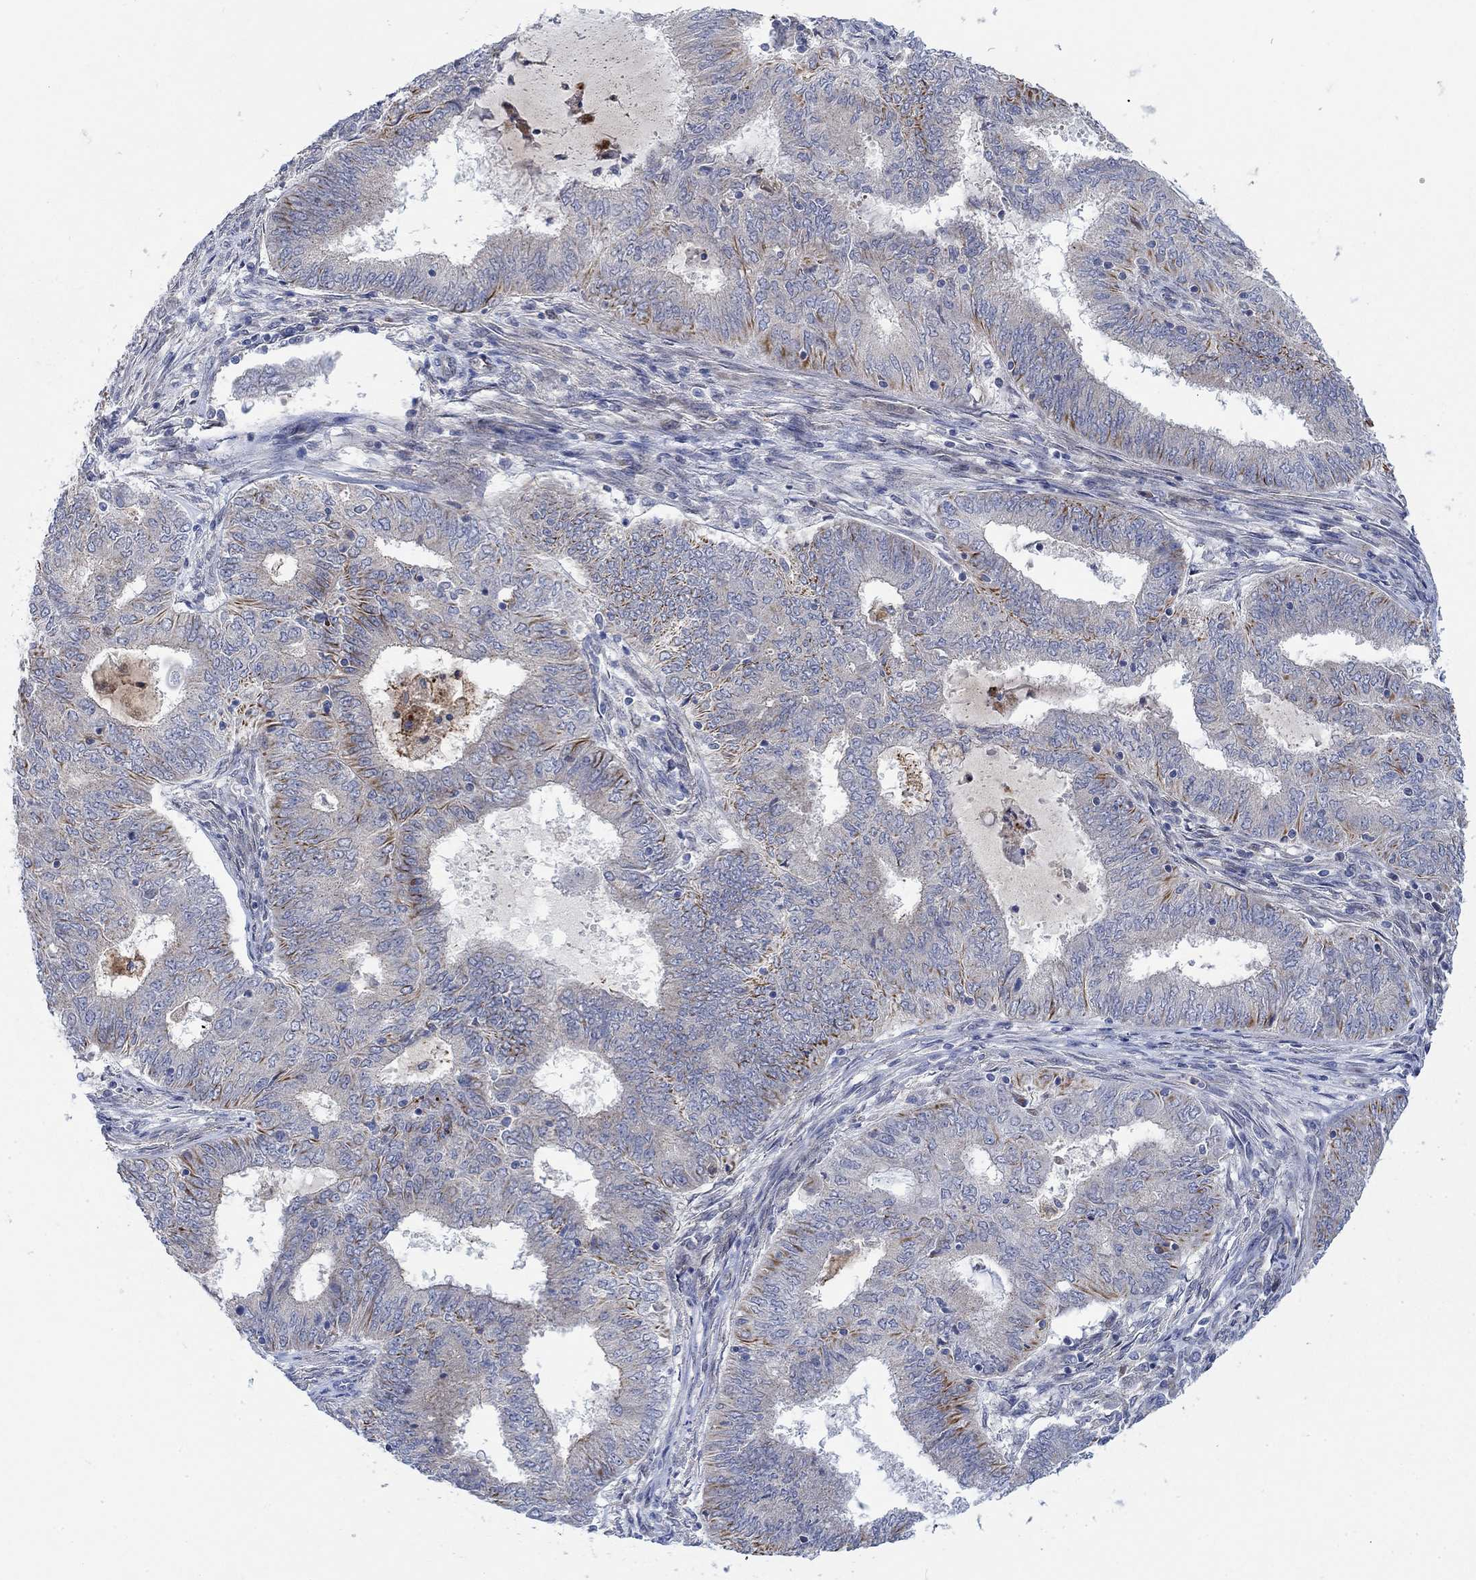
{"staining": {"intensity": "strong", "quantity": "<25%", "location": "cytoplasmic/membranous"}, "tissue": "endometrial cancer", "cell_type": "Tumor cells", "image_type": "cancer", "snomed": [{"axis": "morphology", "description": "Adenocarcinoma, NOS"}, {"axis": "topography", "description": "Endometrium"}], "caption": "Endometrial cancer stained with DAB immunohistochemistry (IHC) demonstrates medium levels of strong cytoplasmic/membranous staining in approximately <25% of tumor cells.", "gene": "CAMK1D", "patient": {"sex": "female", "age": 62}}